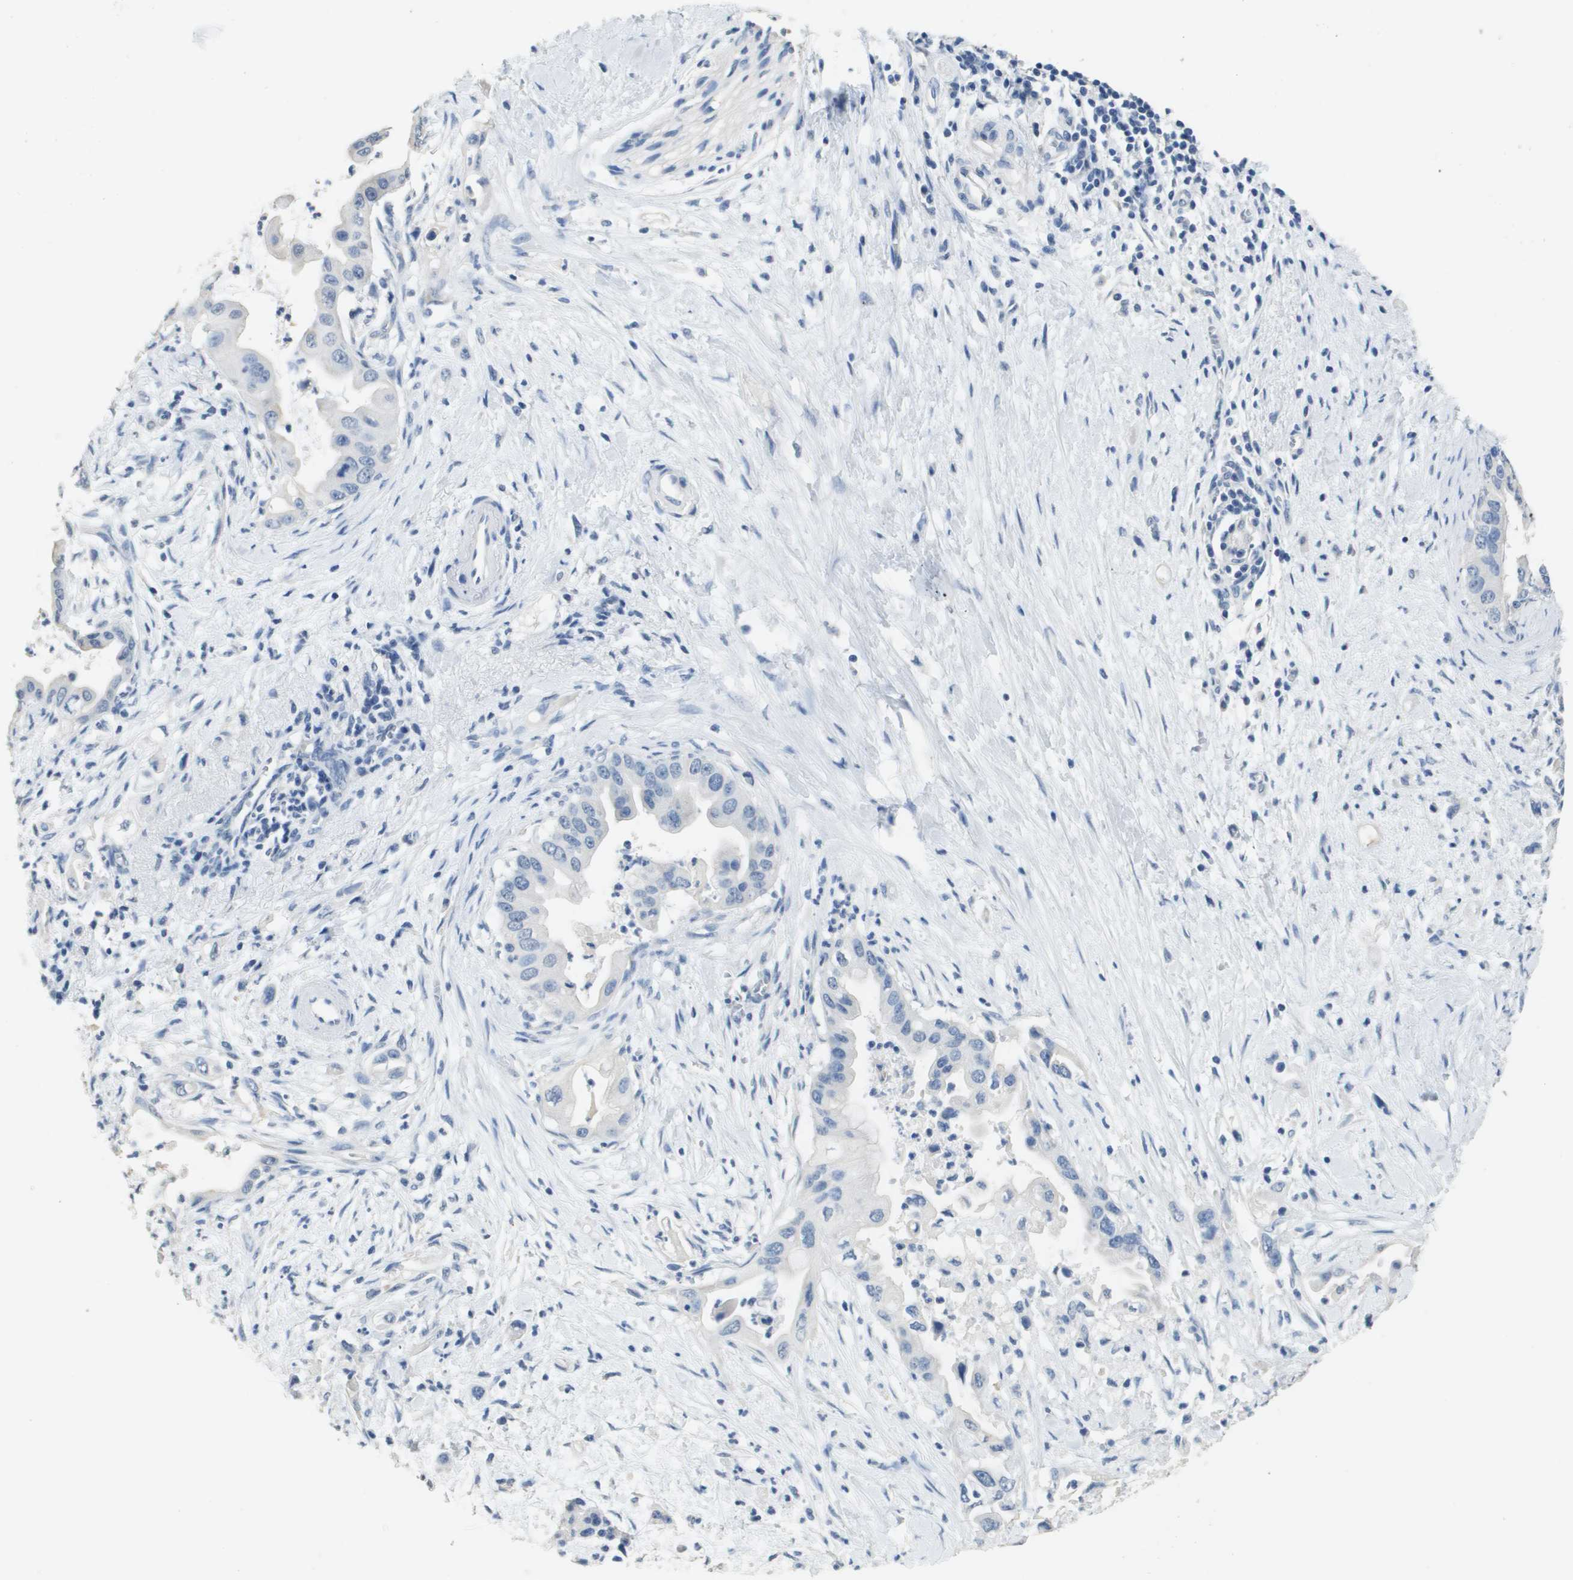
{"staining": {"intensity": "negative", "quantity": "none", "location": "none"}, "tissue": "pancreatic cancer", "cell_type": "Tumor cells", "image_type": "cancer", "snomed": [{"axis": "morphology", "description": "Adenocarcinoma, NOS"}, {"axis": "topography", "description": "Pancreas"}], "caption": "Photomicrograph shows no protein expression in tumor cells of adenocarcinoma (pancreatic) tissue.", "gene": "MT3", "patient": {"sex": "male", "age": 55}}